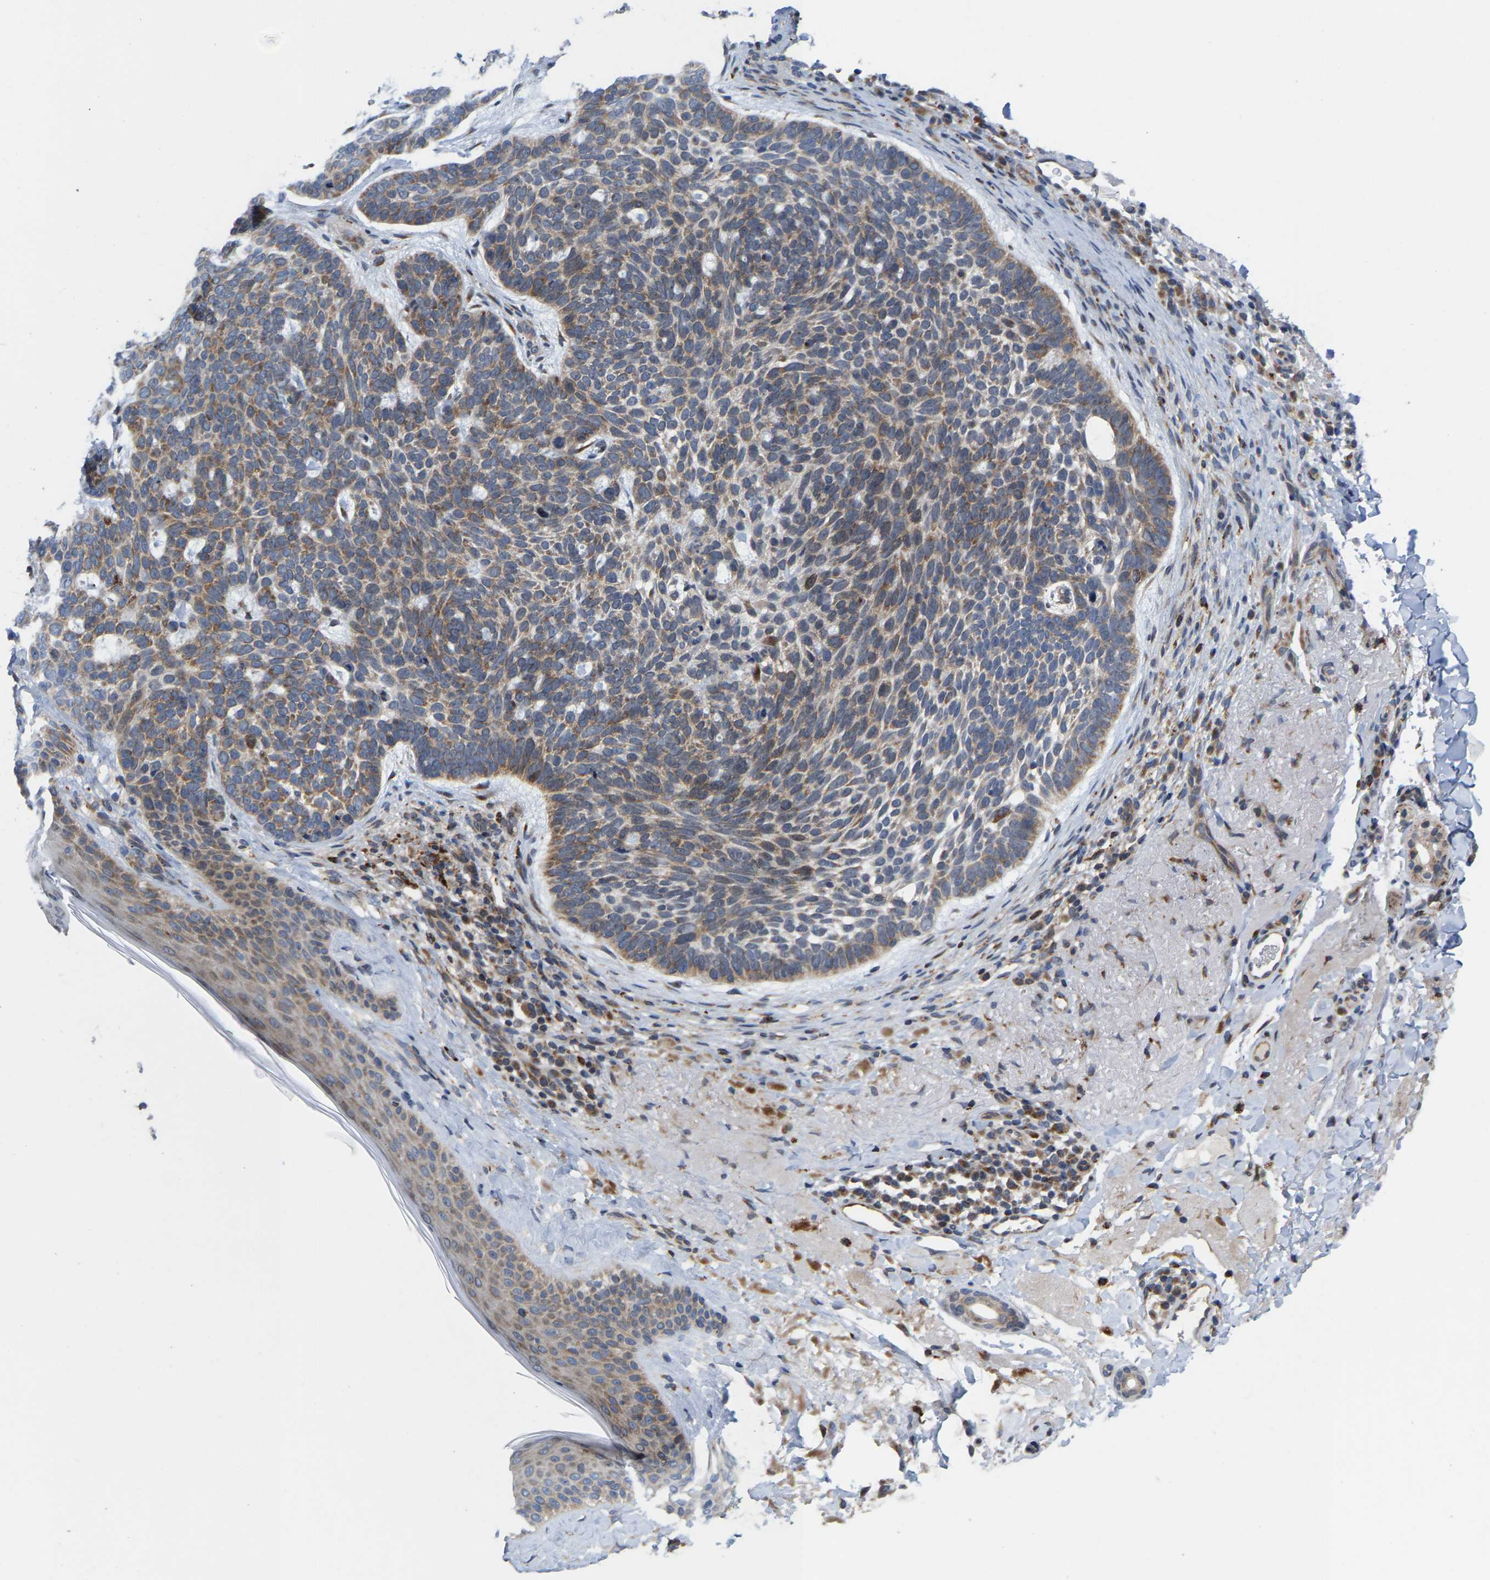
{"staining": {"intensity": "moderate", "quantity": ">75%", "location": "cytoplasmic/membranous"}, "tissue": "skin cancer", "cell_type": "Tumor cells", "image_type": "cancer", "snomed": [{"axis": "morphology", "description": "Basal cell carcinoma"}, {"axis": "topography", "description": "Skin"}, {"axis": "topography", "description": "Skin of head"}], "caption": "A brown stain shows moderate cytoplasmic/membranous positivity of a protein in human skin basal cell carcinoma tumor cells.", "gene": "TDRKH", "patient": {"sex": "female", "age": 85}}